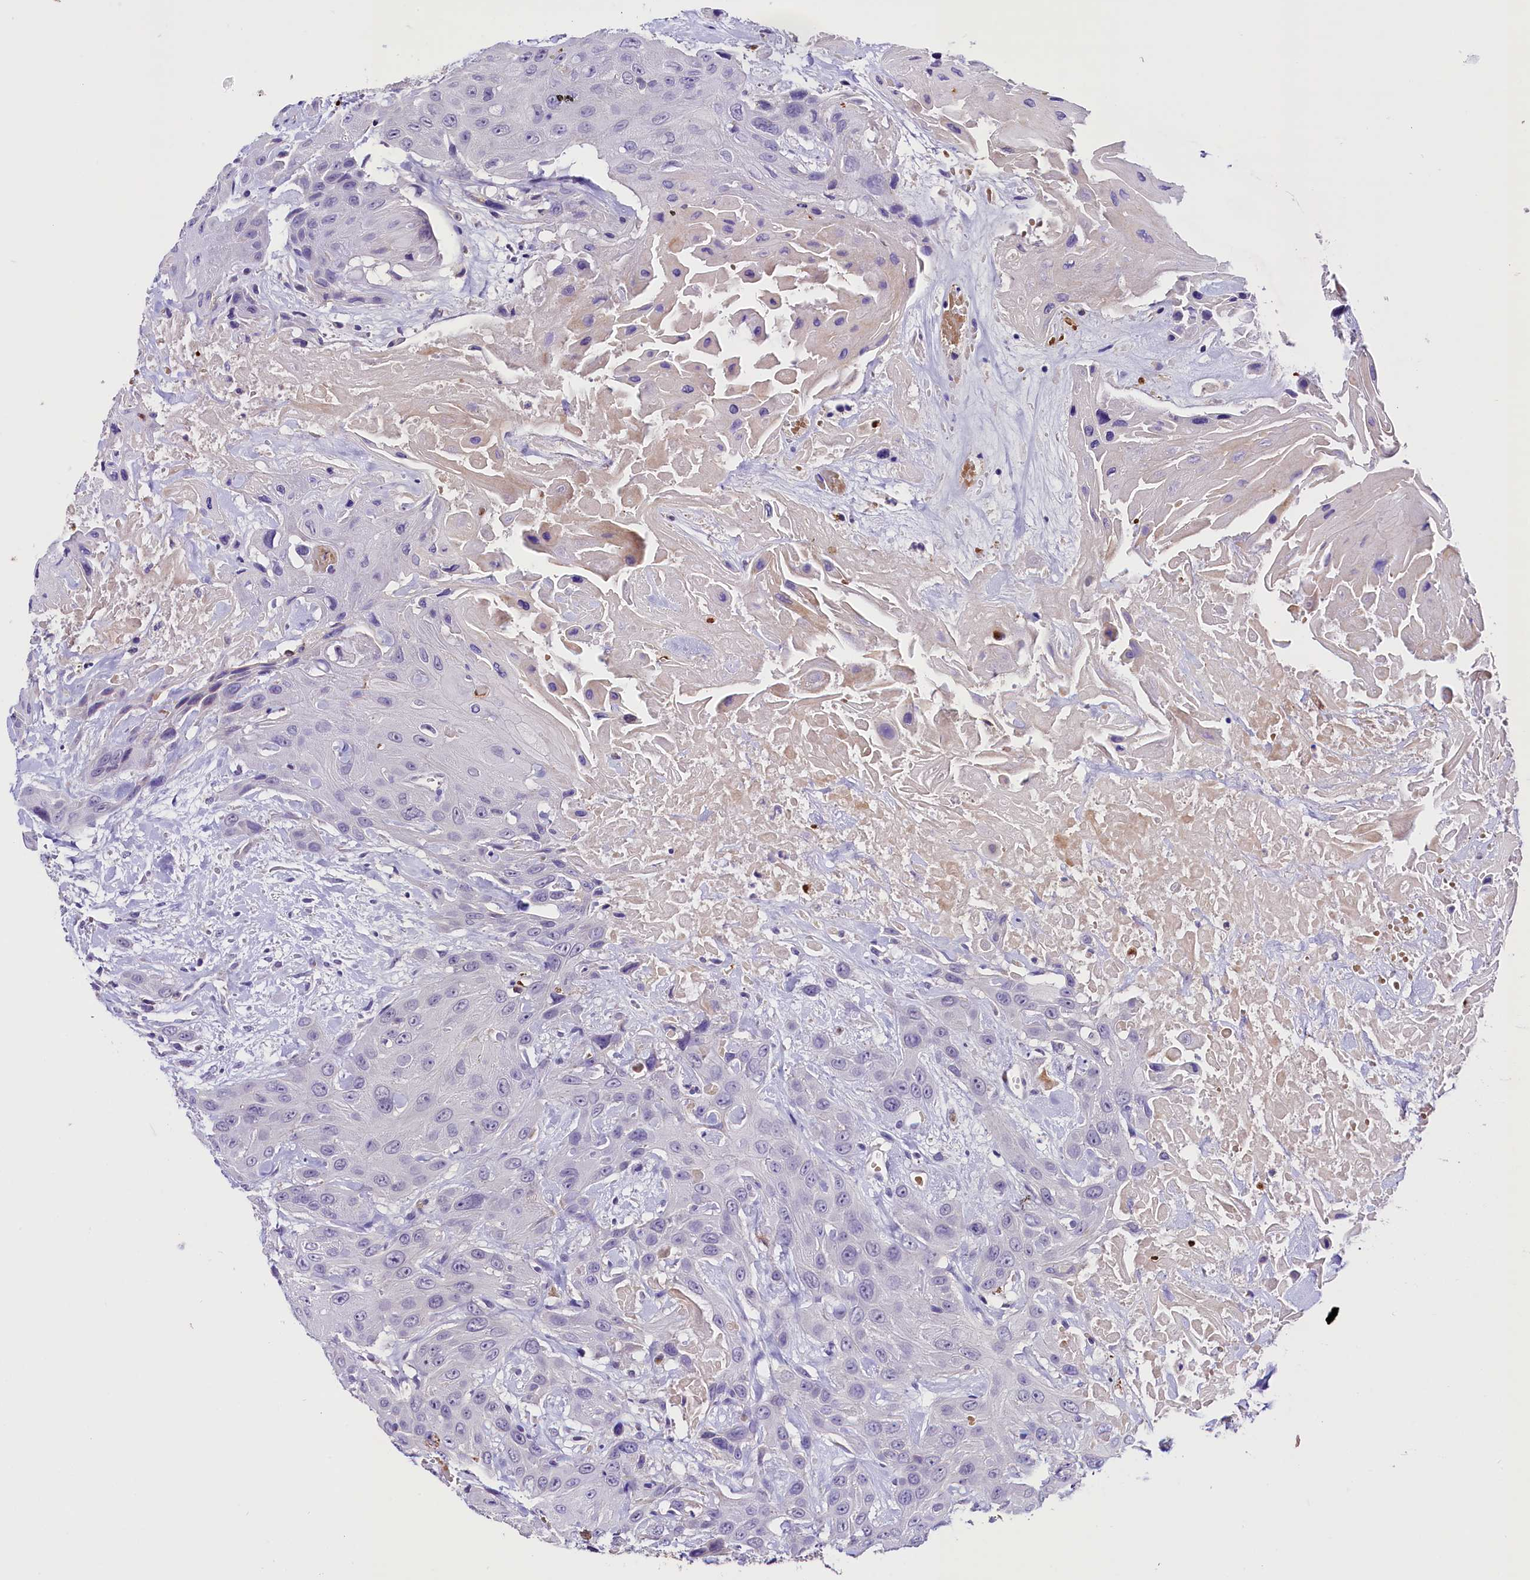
{"staining": {"intensity": "negative", "quantity": "none", "location": "none"}, "tissue": "head and neck cancer", "cell_type": "Tumor cells", "image_type": "cancer", "snomed": [{"axis": "morphology", "description": "Squamous cell carcinoma, NOS"}, {"axis": "topography", "description": "Head-Neck"}], "caption": "High magnification brightfield microscopy of head and neck squamous cell carcinoma stained with DAB (brown) and counterstained with hematoxylin (blue): tumor cells show no significant staining.", "gene": "MEX3B", "patient": {"sex": "male", "age": 81}}